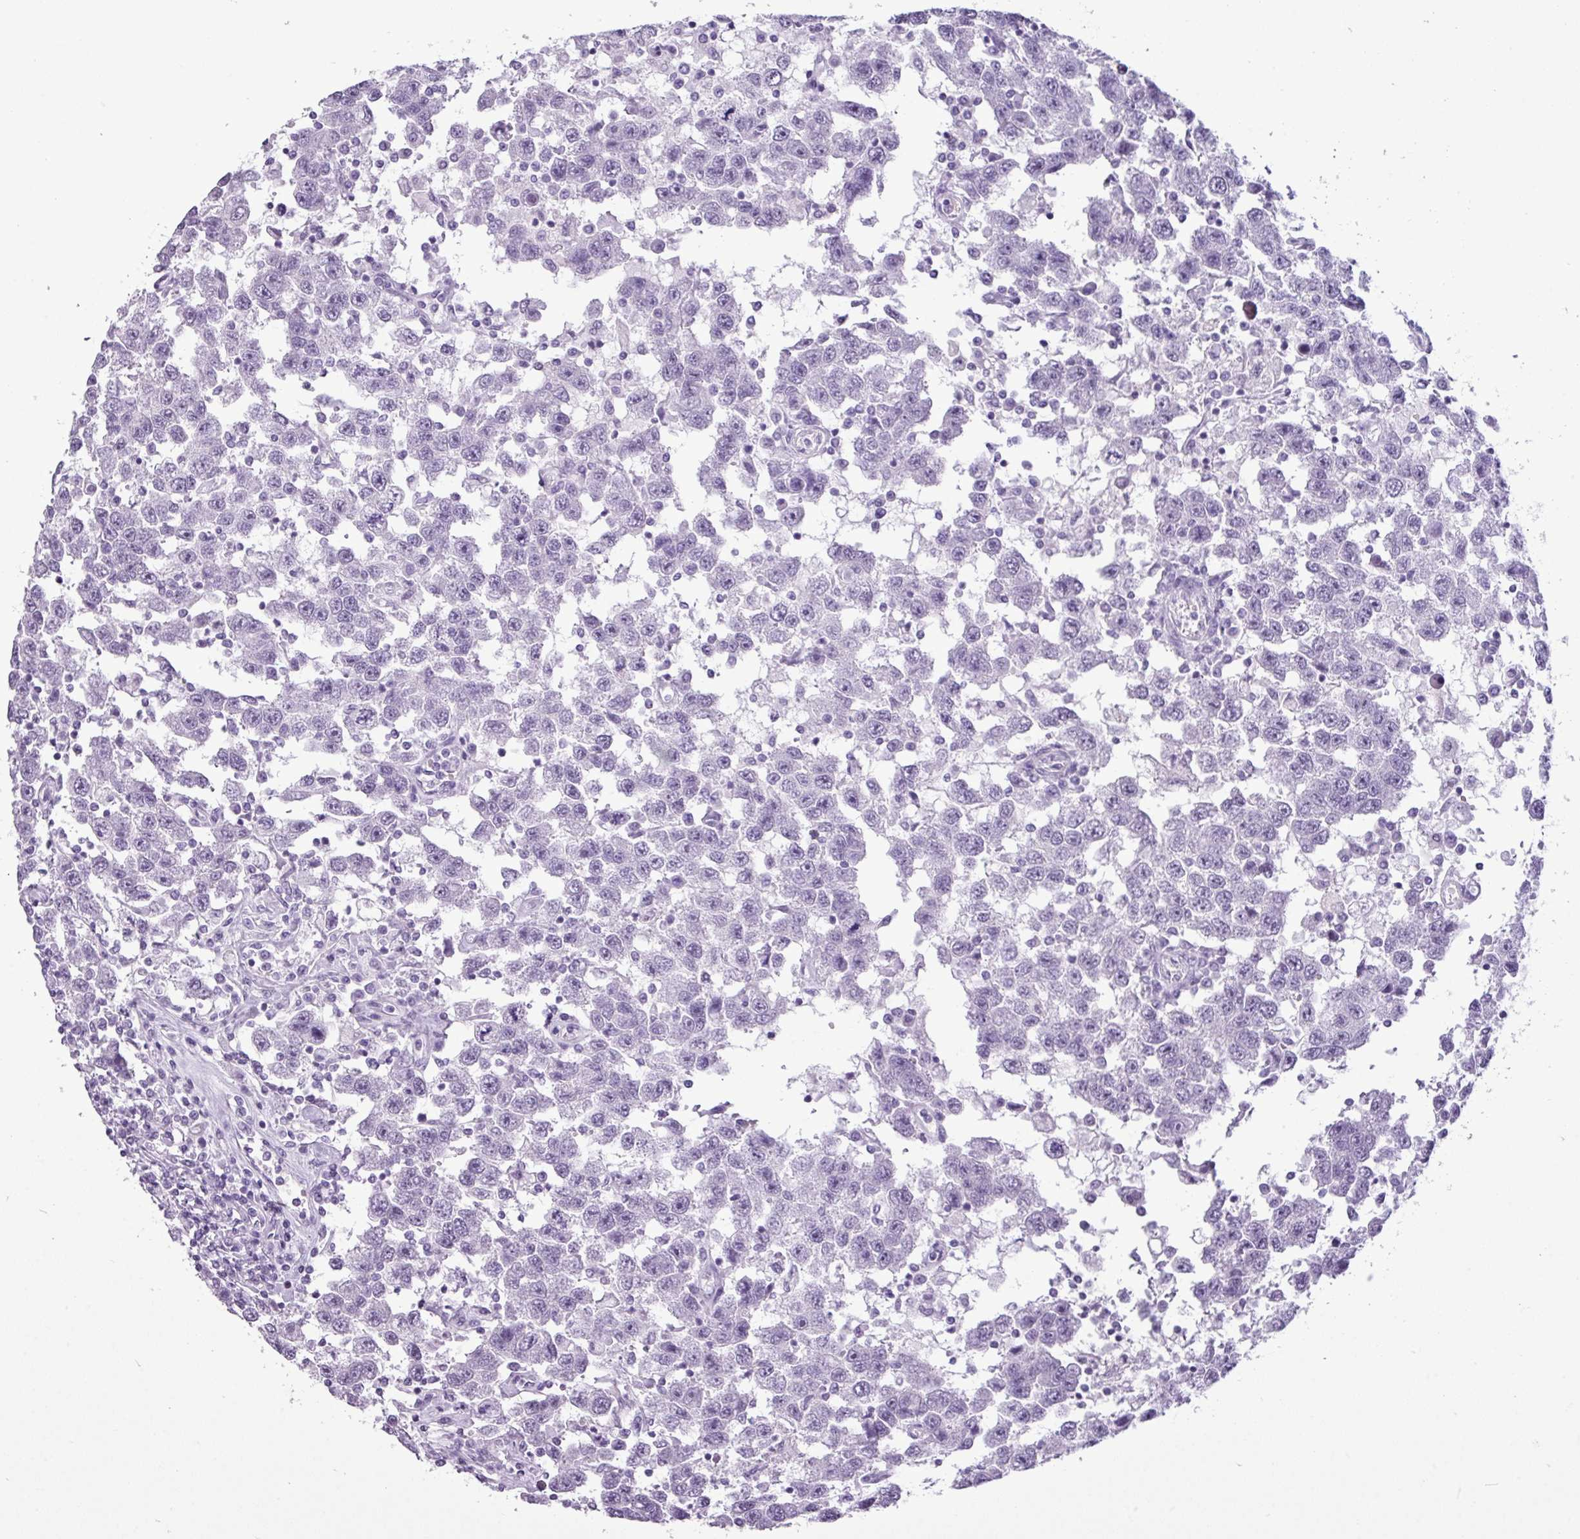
{"staining": {"intensity": "negative", "quantity": "none", "location": "none"}, "tissue": "testis cancer", "cell_type": "Tumor cells", "image_type": "cancer", "snomed": [{"axis": "morphology", "description": "Seminoma, NOS"}, {"axis": "topography", "description": "Testis"}], "caption": "Immunohistochemistry (IHC) photomicrograph of neoplastic tissue: human seminoma (testis) stained with DAB displays no significant protein positivity in tumor cells.", "gene": "AMY2A", "patient": {"sex": "male", "age": 41}}